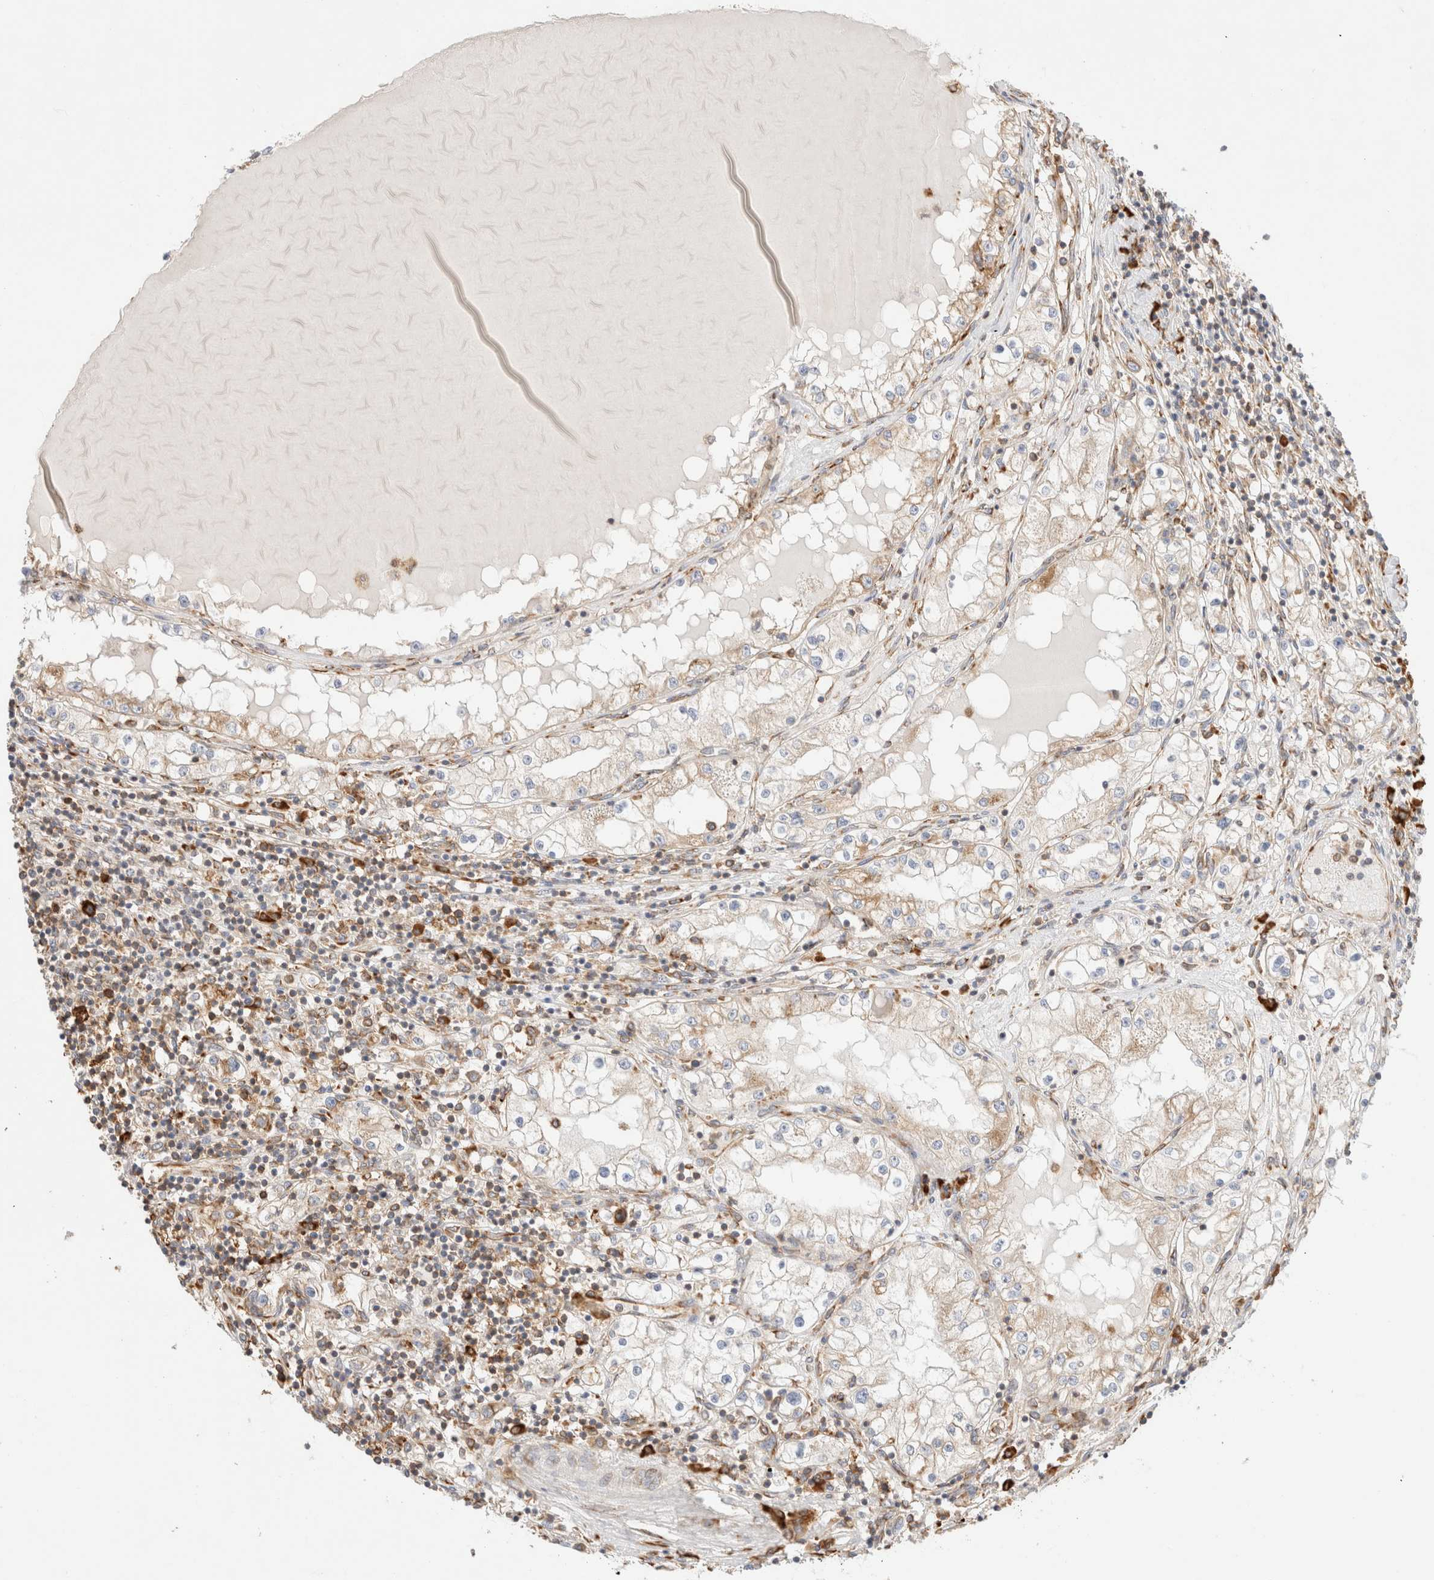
{"staining": {"intensity": "weak", "quantity": "<25%", "location": "cytoplasmic/membranous"}, "tissue": "renal cancer", "cell_type": "Tumor cells", "image_type": "cancer", "snomed": [{"axis": "morphology", "description": "Adenocarcinoma, NOS"}, {"axis": "topography", "description": "Kidney"}], "caption": "Immunohistochemistry (IHC) of renal cancer (adenocarcinoma) exhibits no expression in tumor cells. (DAB (3,3'-diaminobenzidine) immunohistochemistry (IHC) visualized using brightfield microscopy, high magnification).", "gene": "ZC2HC1A", "patient": {"sex": "male", "age": 68}}